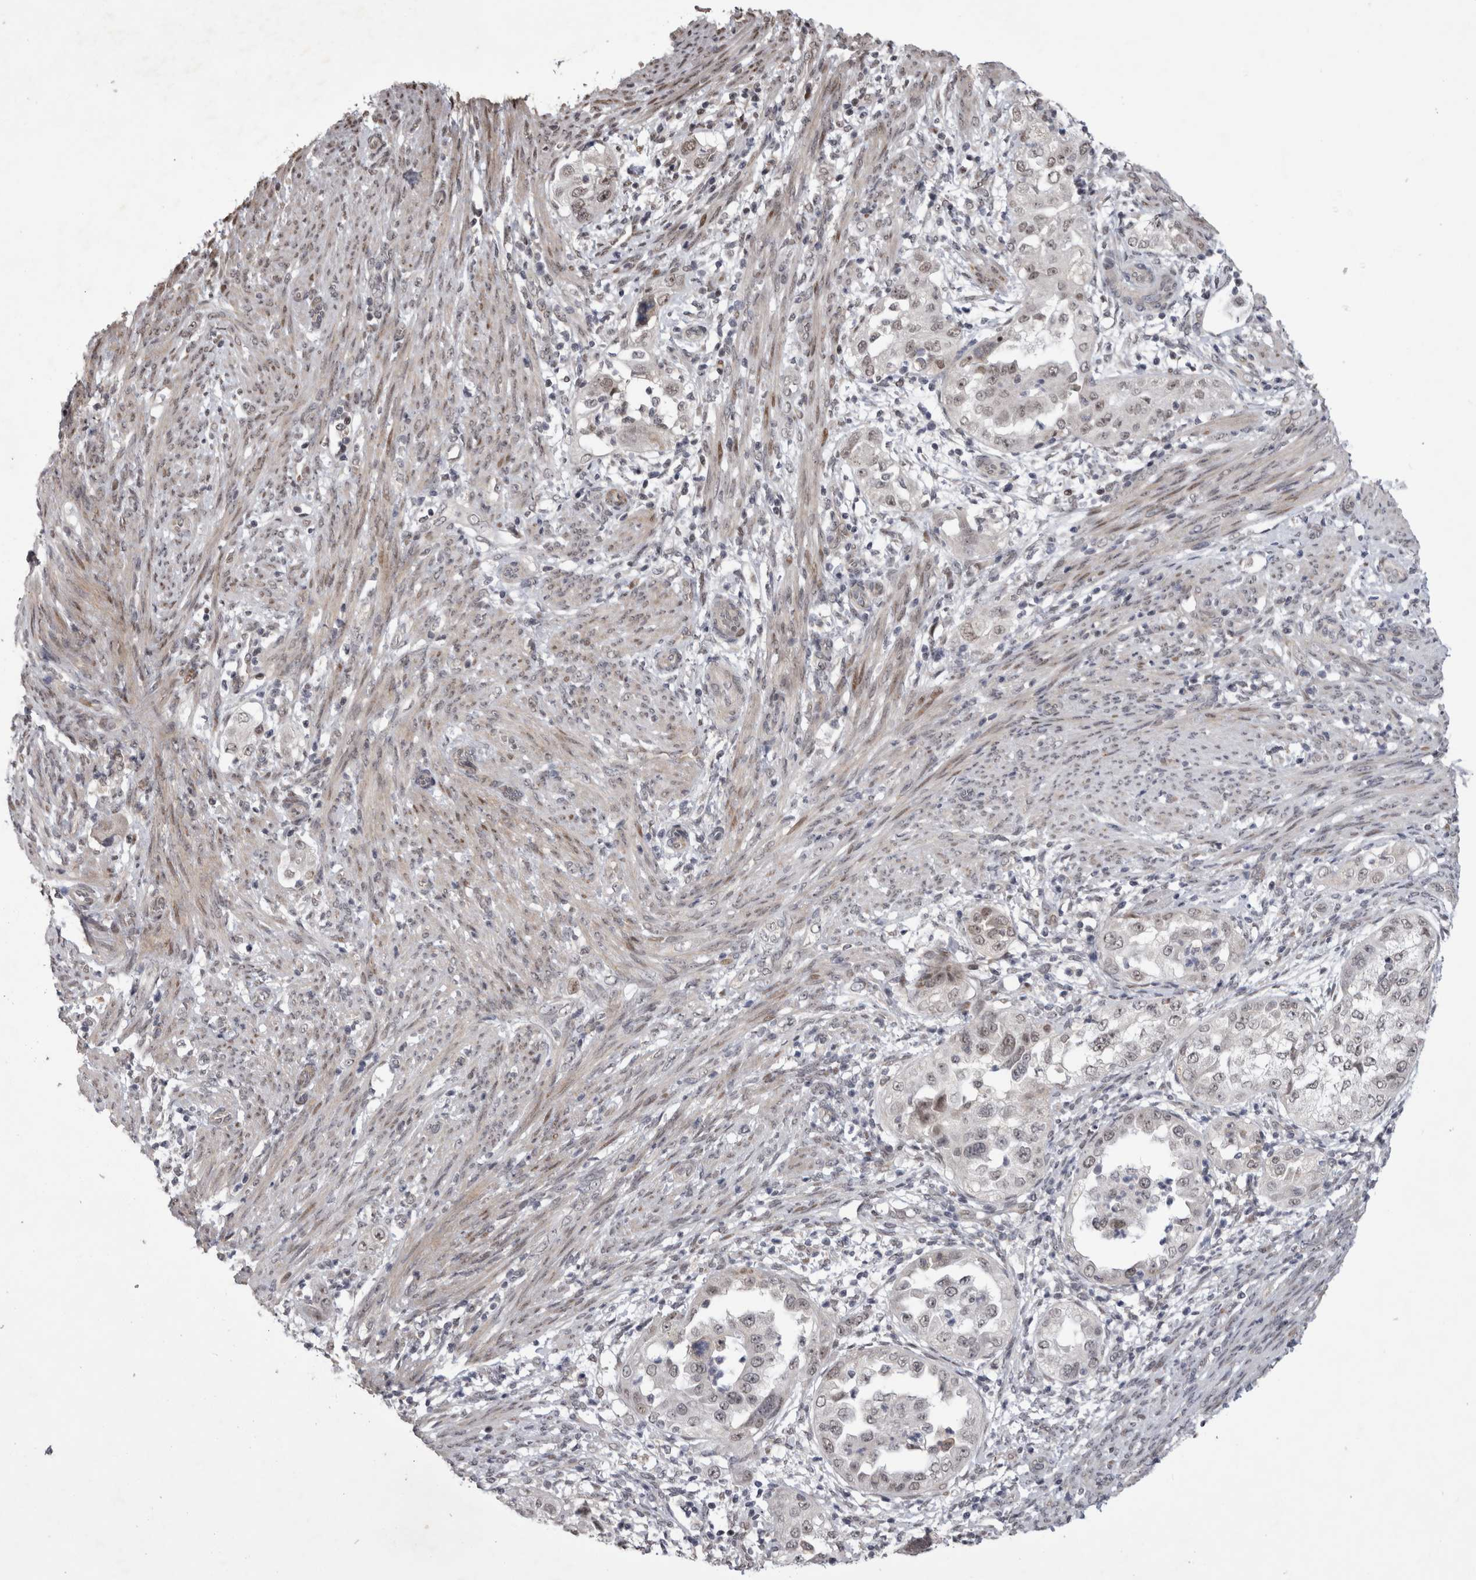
{"staining": {"intensity": "weak", "quantity": "<25%", "location": "nuclear"}, "tissue": "endometrial cancer", "cell_type": "Tumor cells", "image_type": "cancer", "snomed": [{"axis": "morphology", "description": "Adenocarcinoma, NOS"}, {"axis": "topography", "description": "Endometrium"}], "caption": "Micrograph shows no protein staining in tumor cells of endometrial cancer tissue.", "gene": "IFI44", "patient": {"sex": "female", "age": 85}}